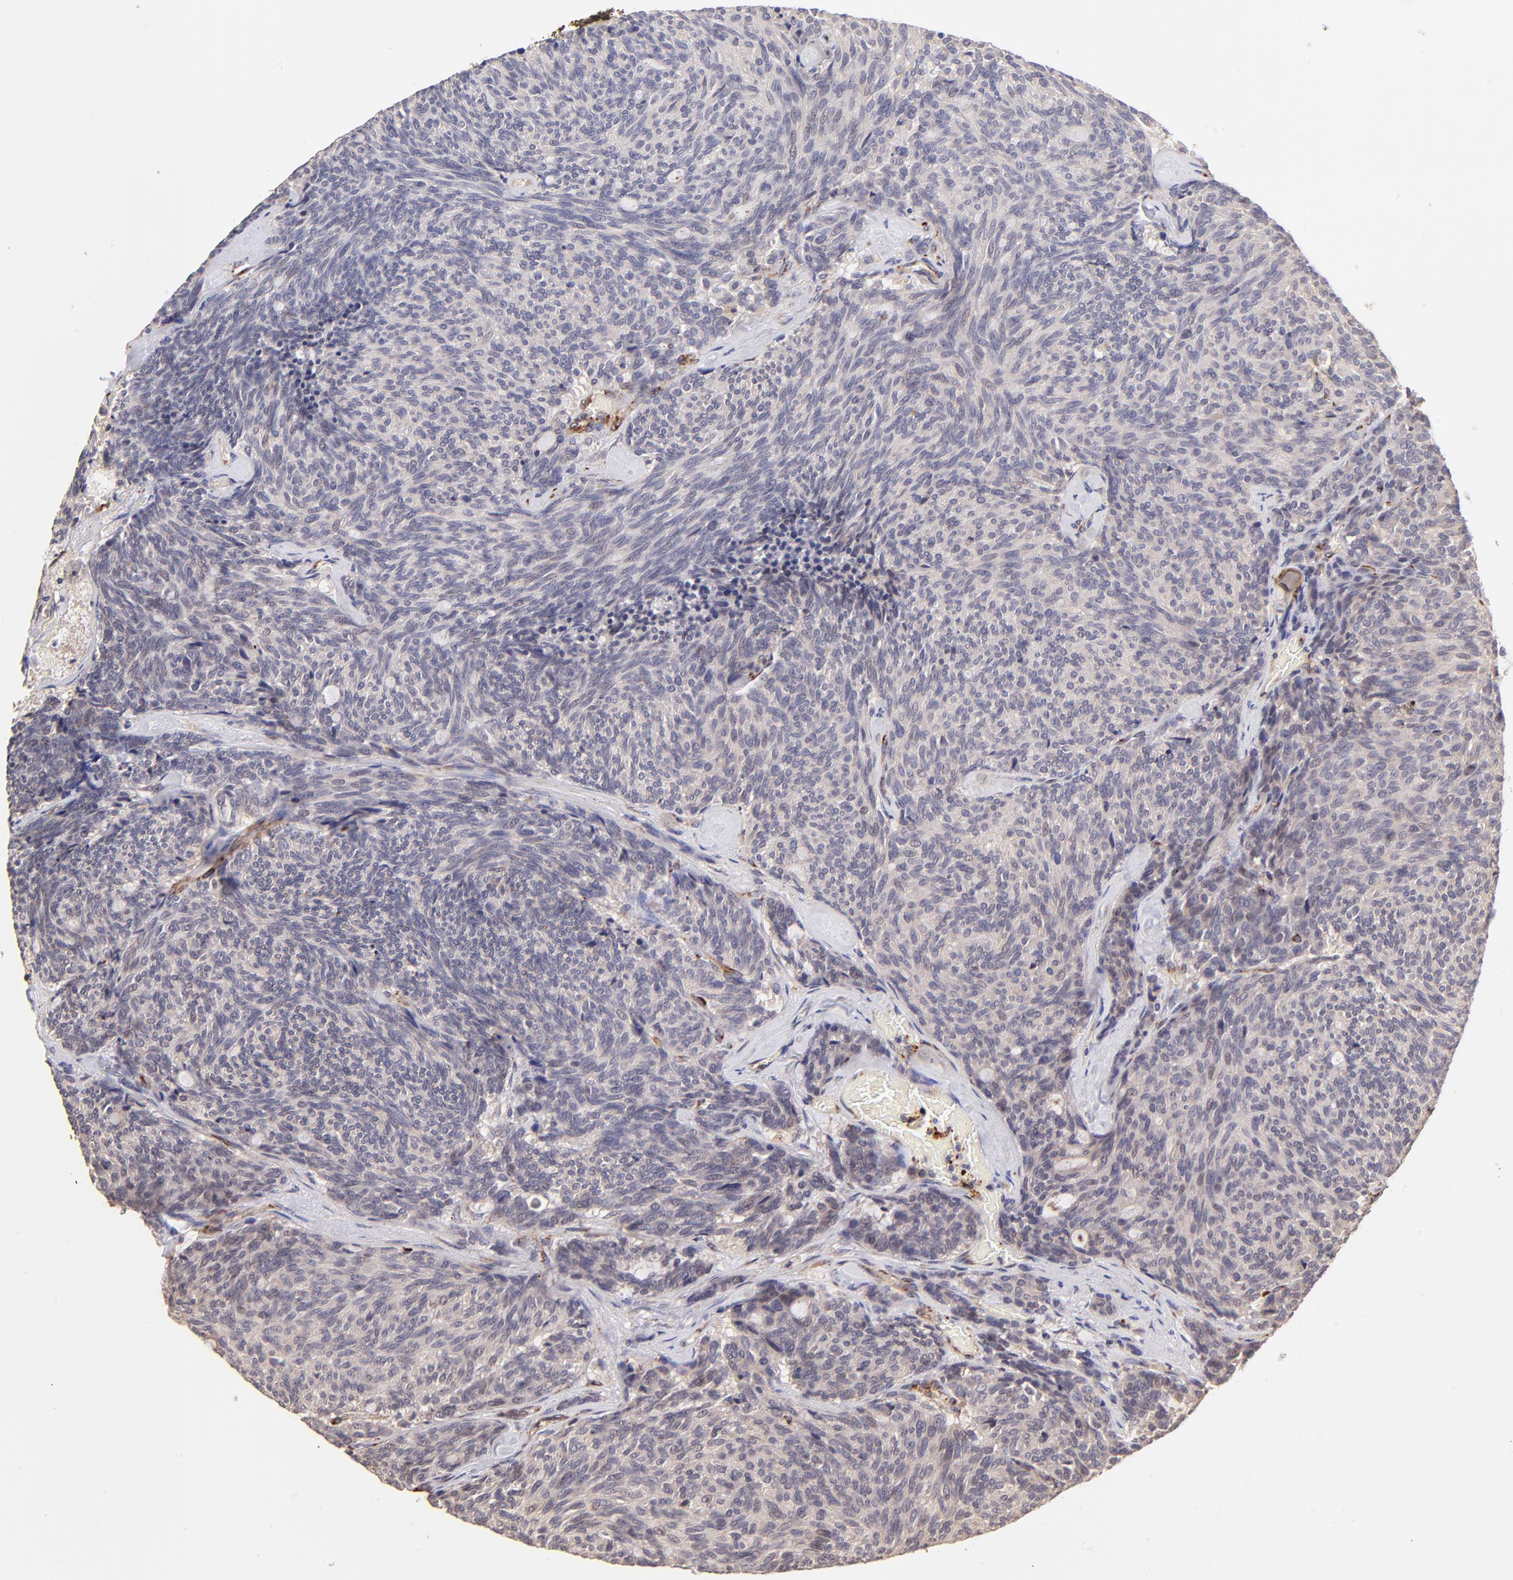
{"staining": {"intensity": "negative", "quantity": "none", "location": "none"}, "tissue": "carcinoid", "cell_type": "Tumor cells", "image_type": "cancer", "snomed": [{"axis": "morphology", "description": "Carcinoid, malignant, NOS"}, {"axis": "topography", "description": "Pancreas"}], "caption": "DAB (3,3'-diaminobenzidine) immunohistochemical staining of carcinoid shows no significant expression in tumor cells.", "gene": "SPARC", "patient": {"sex": "female", "age": 54}}